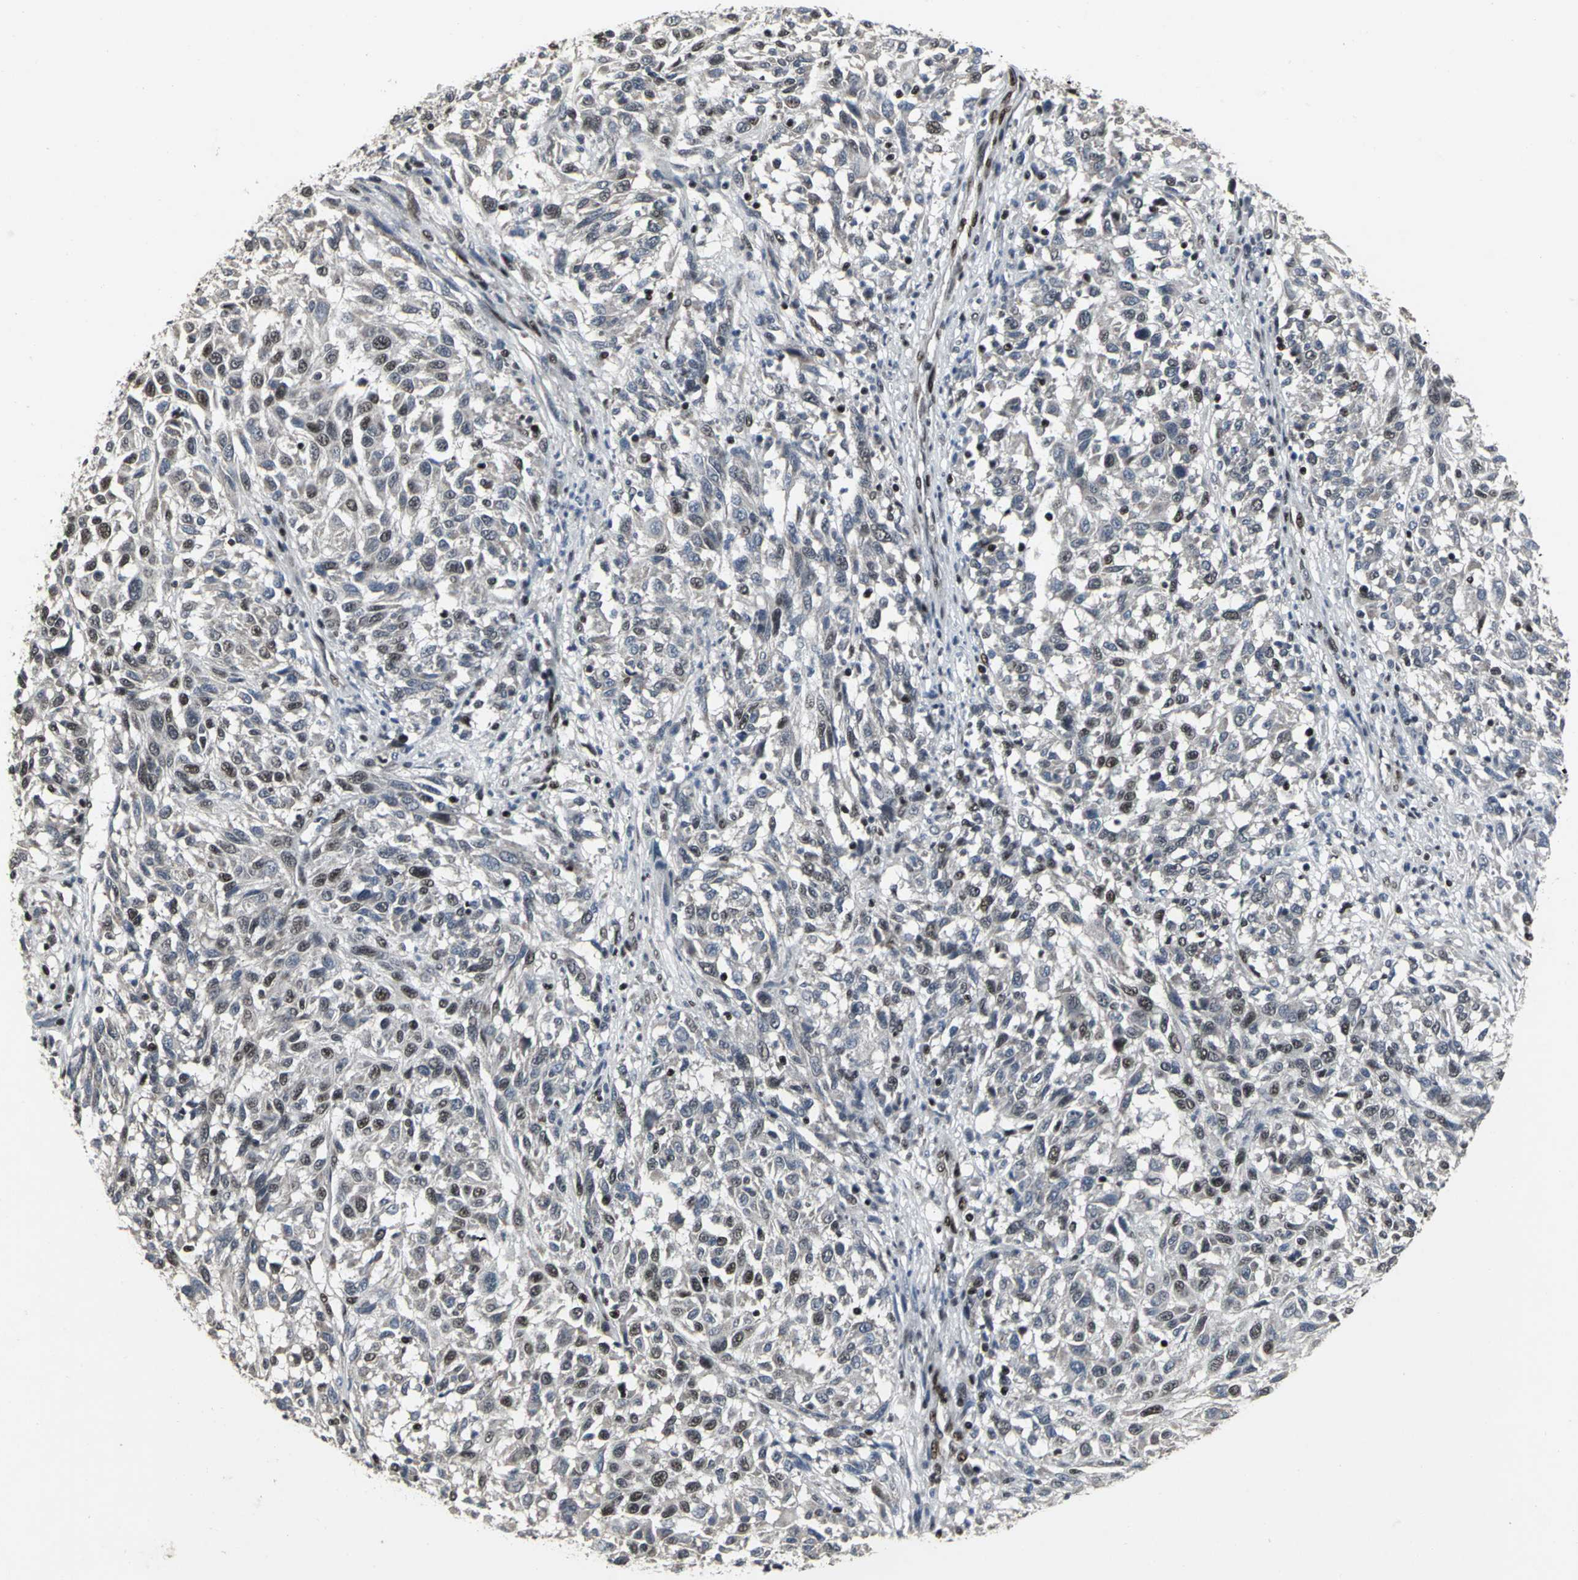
{"staining": {"intensity": "strong", "quantity": "<25%", "location": "nuclear"}, "tissue": "melanoma", "cell_type": "Tumor cells", "image_type": "cancer", "snomed": [{"axis": "morphology", "description": "Malignant melanoma, Metastatic site"}, {"axis": "topography", "description": "Lymph node"}], "caption": "About <25% of tumor cells in malignant melanoma (metastatic site) reveal strong nuclear protein staining as visualized by brown immunohistochemical staining.", "gene": "SRF", "patient": {"sex": "male", "age": 61}}